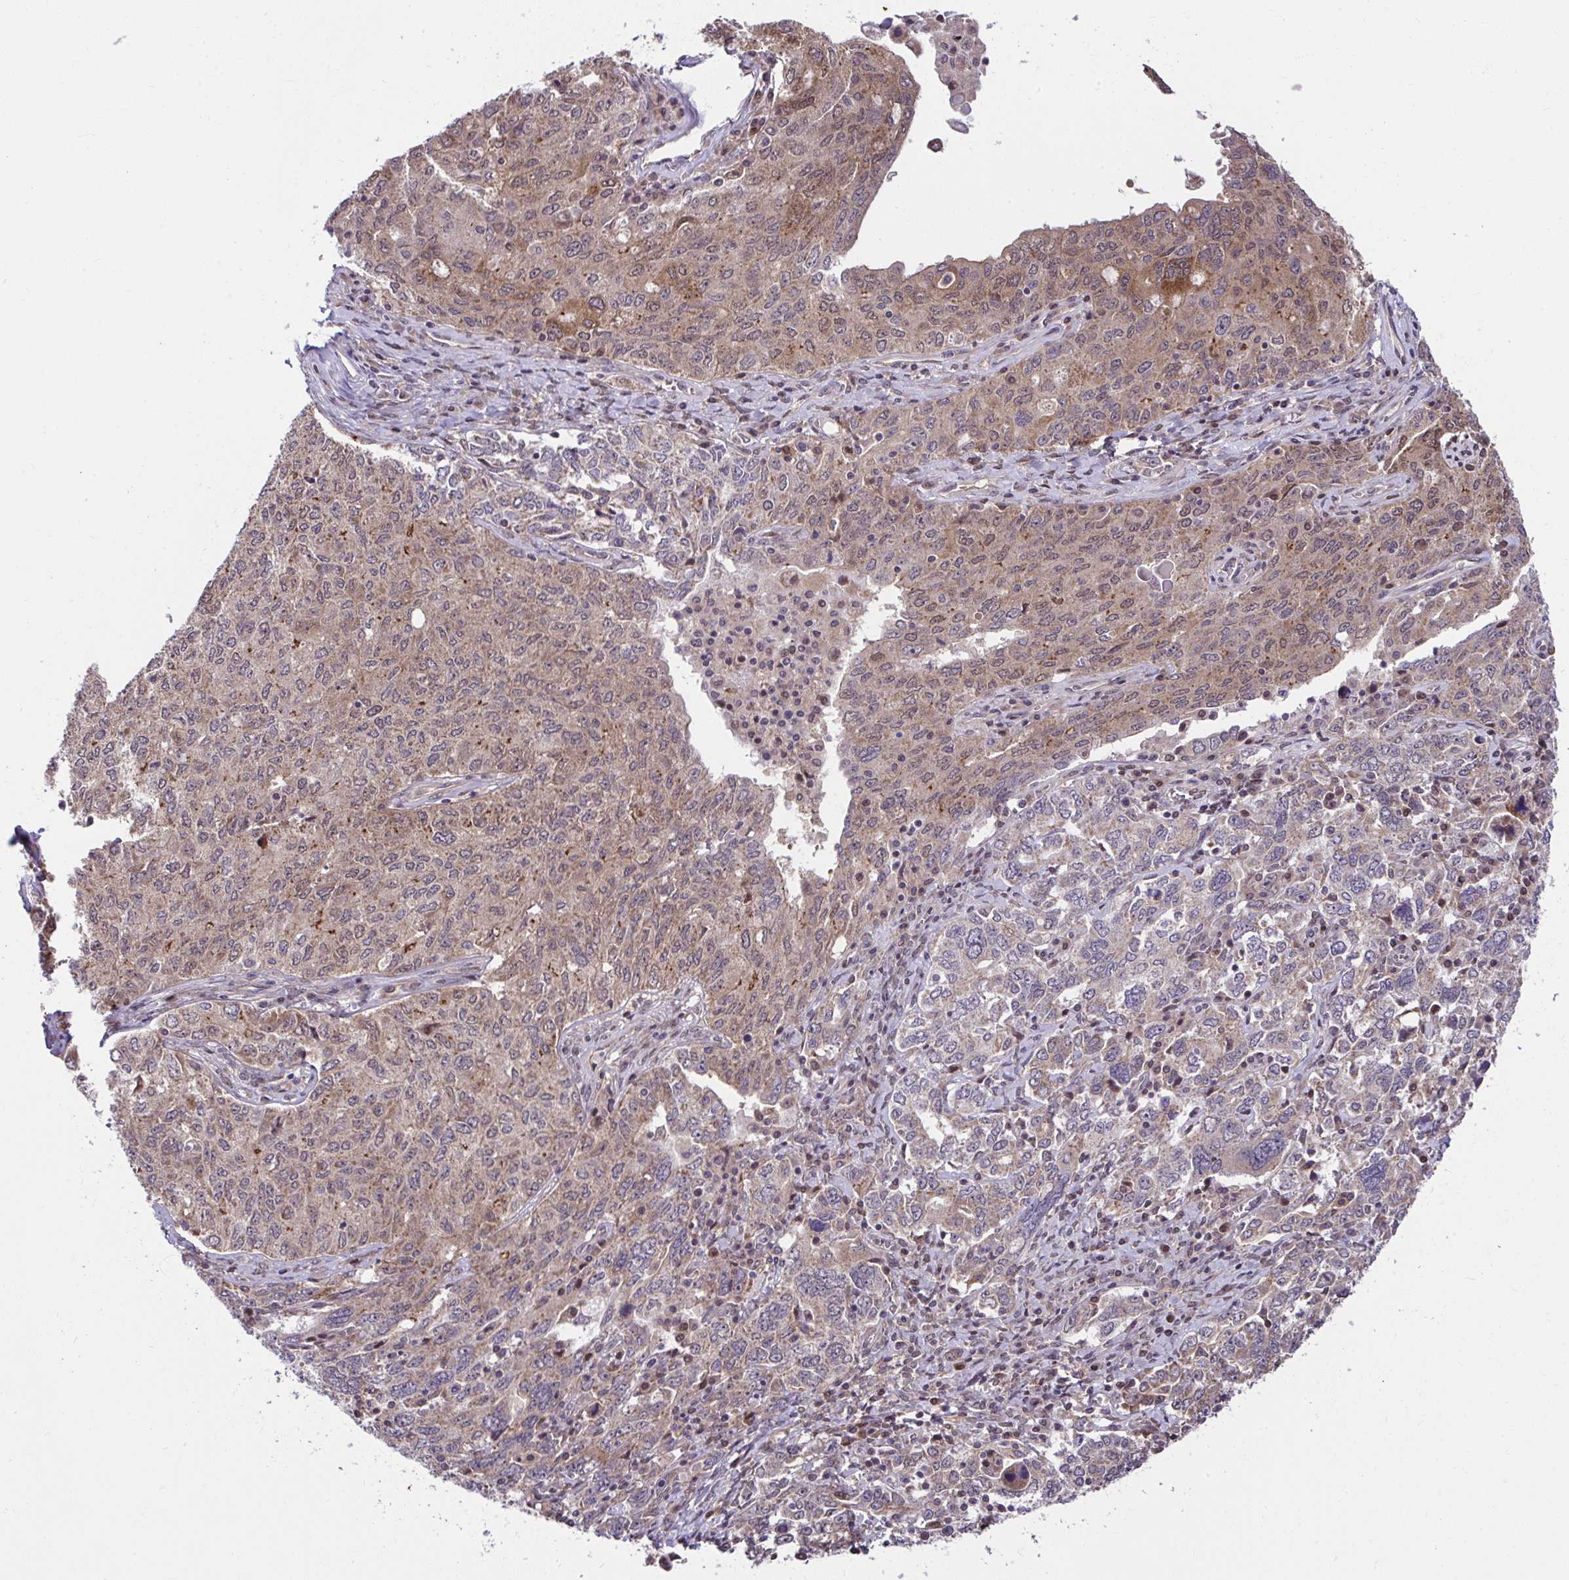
{"staining": {"intensity": "moderate", "quantity": ">75%", "location": "cytoplasmic/membranous,nuclear"}, "tissue": "ovarian cancer", "cell_type": "Tumor cells", "image_type": "cancer", "snomed": [{"axis": "morphology", "description": "Carcinoma, endometroid"}, {"axis": "topography", "description": "Ovary"}], "caption": "Tumor cells exhibit moderate cytoplasmic/membranous and nuclear staining in approximately >75% of cells in ovarian cancer (endometroid carcinoma).", "gene": "RDH14", "patient": {"sex": "female", "age": 62}}